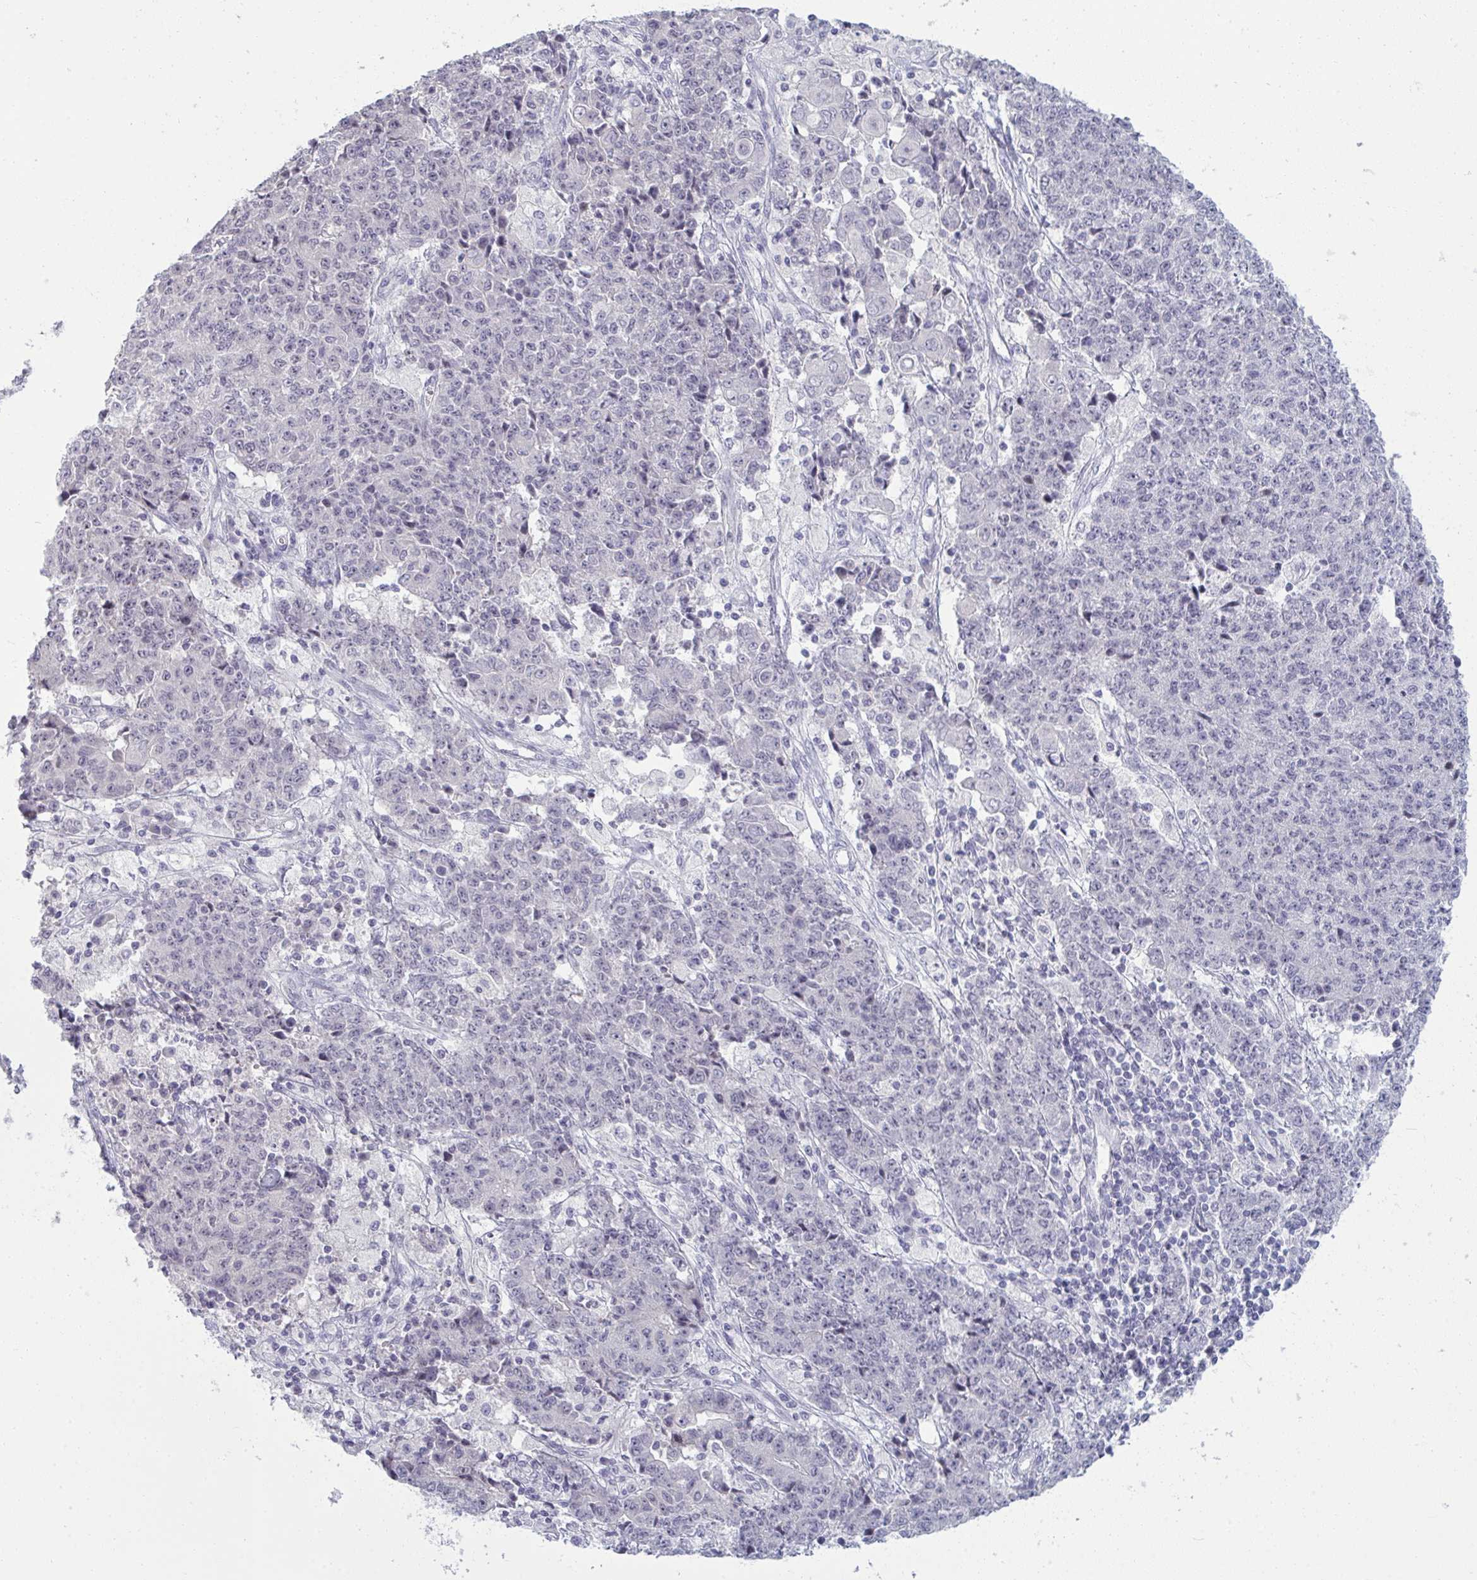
{"staining": {"intensity": "negative", "quantity": "none", "location": "none"}, "tissue": "ovarian cancer", "cell_type": "Tumor cells", "image_type": "cancer", "snomed": [{"axis": "morphology", "description": "Carcinoma, endometroid"}, {"axis": "topography", "description": "Ovary"}], "caption": "IHC micrograph of human ovarian cancer (endometroid carcinoma) stained for a protein (brown), which exhibits no expression in tumor cells.", "gene": "RNASEH1", "patient": {"sex": "female", "age": 42}}